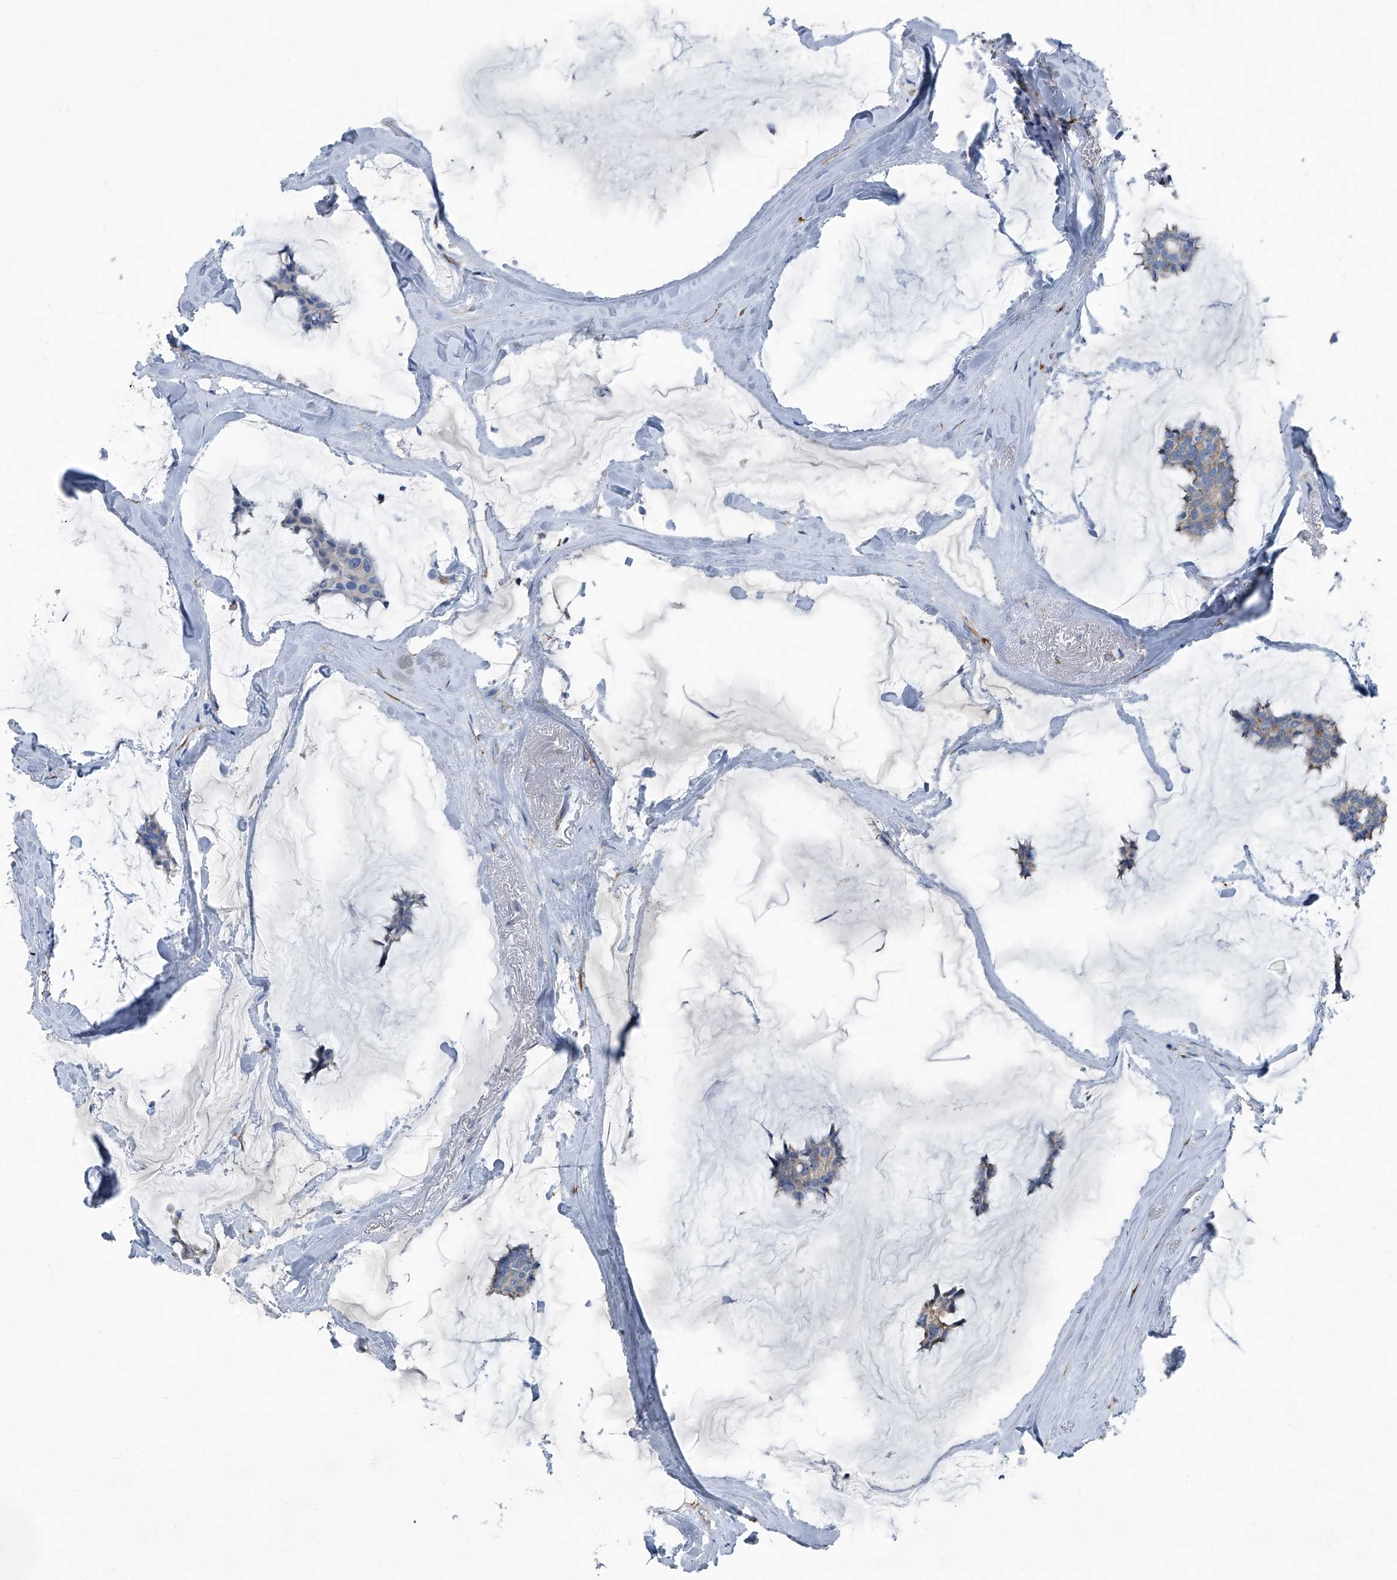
{"staining": {"intensity": "negative", "quantity": "none", "location": "none"}, "tissue": "breast cancer", "cell_type": "Tumor cells", "image_type": "cancer", "snomed": [{"axis": "morphology", "description": "Duct carcinoma"}, {"axis": "topography", "description": "Breast"}], "caption": "This is an immunohistochemistry (IHC) histopathology image of human breast cancer (infiltrating ductal carcinoma). There is no staining in tumor cells.", "gene": "SEPTIN7", "patient": {"sex": "female", "age": 93}}